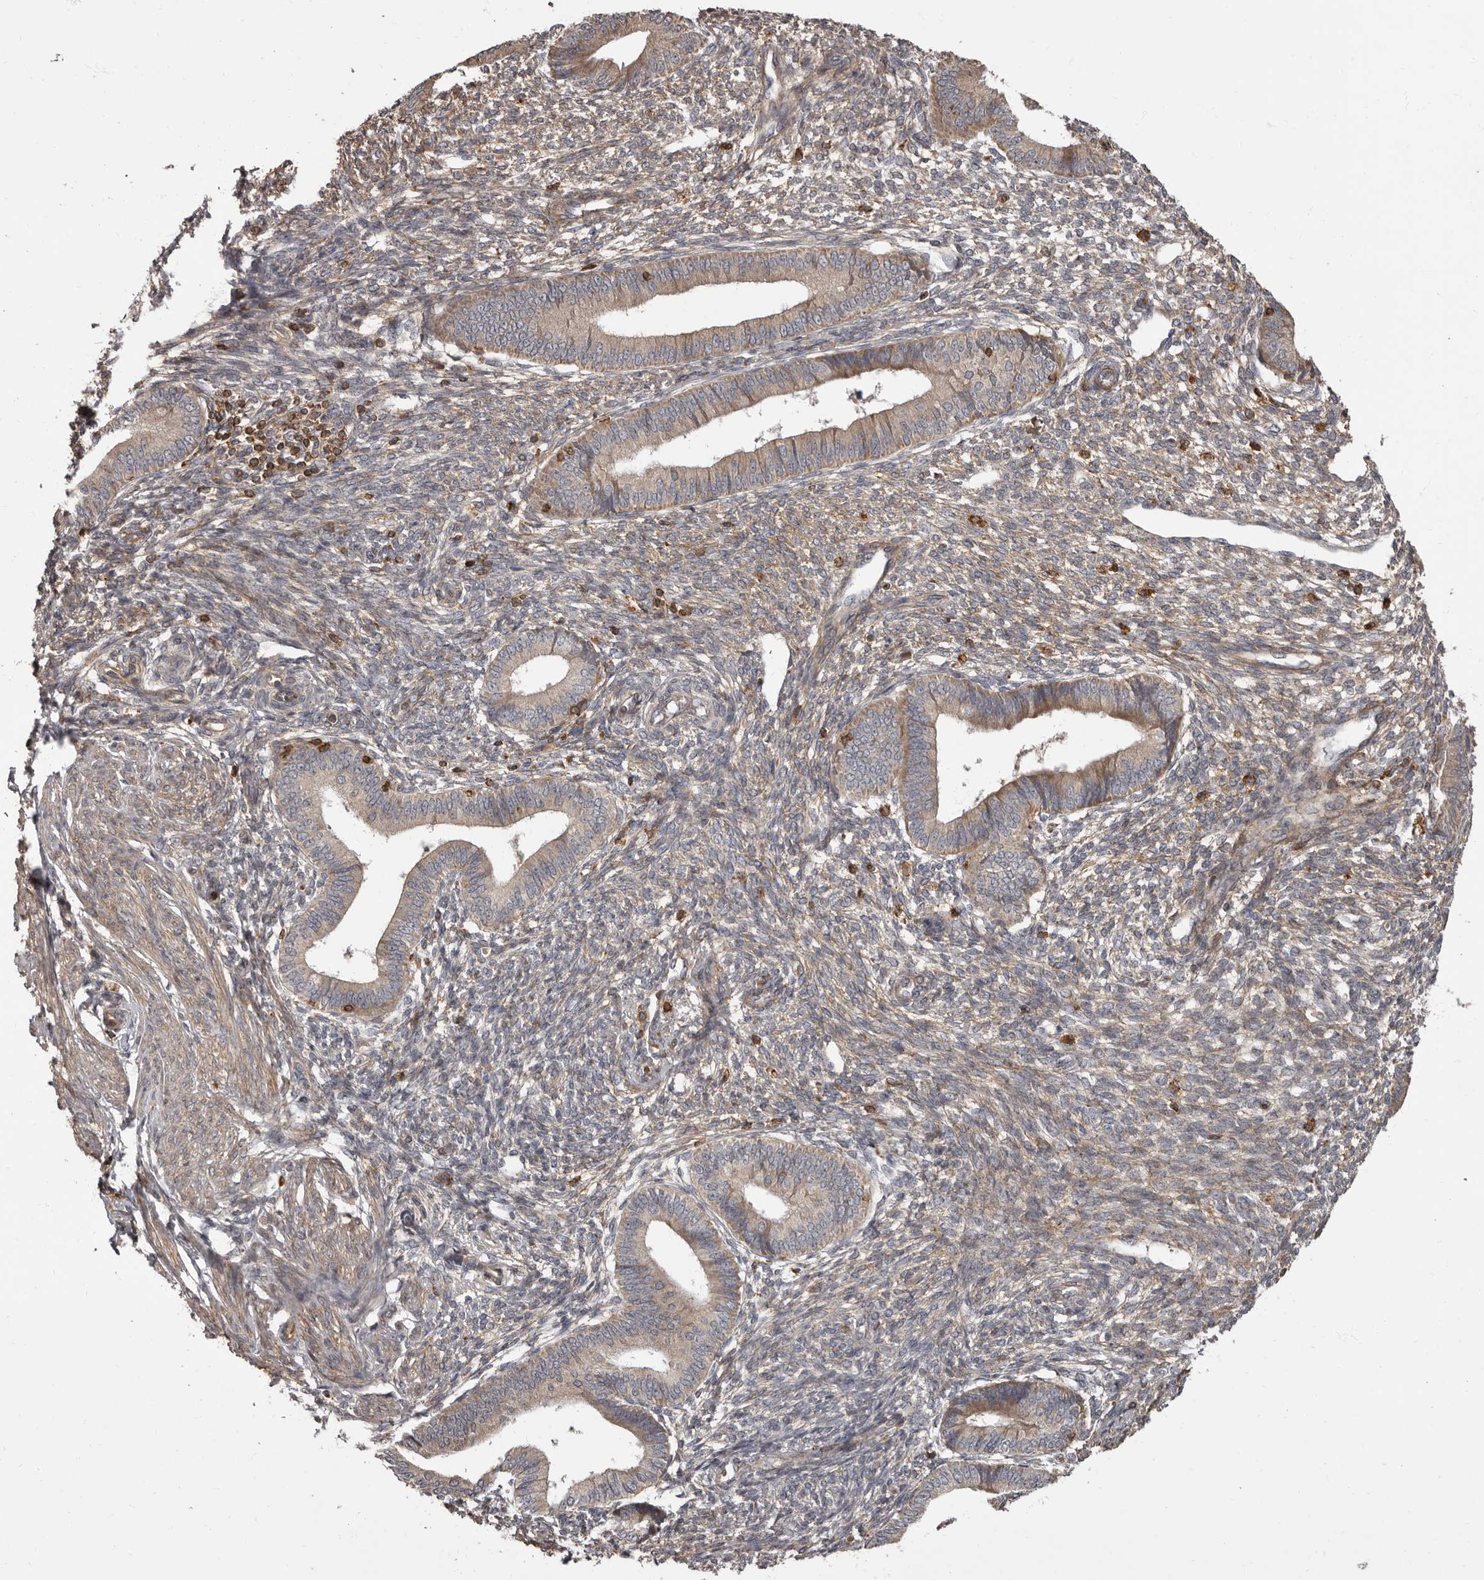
{"staining": {"intensity": "weak", "quantity": "25%-75%", "location": "cytoplasmic/membranous"}, "tissue": "endometrium", "cell_type": "Cells in endometrial stroma", "image_type": "normal", "snomed": [{"axis": "morphology", "description": "Normal tissue, NOS"}, {"axis": "topography", "description": "Endometrium"}], "caption": "About 25%-75% of cells in endometrial stroma in benign human endometrium display weak cytoplasmic/membranous protein expression as visualized by brown immunohistochemical staining.", "gene": "ADCY2", "patient": {"sex": "female", "age": 46}}